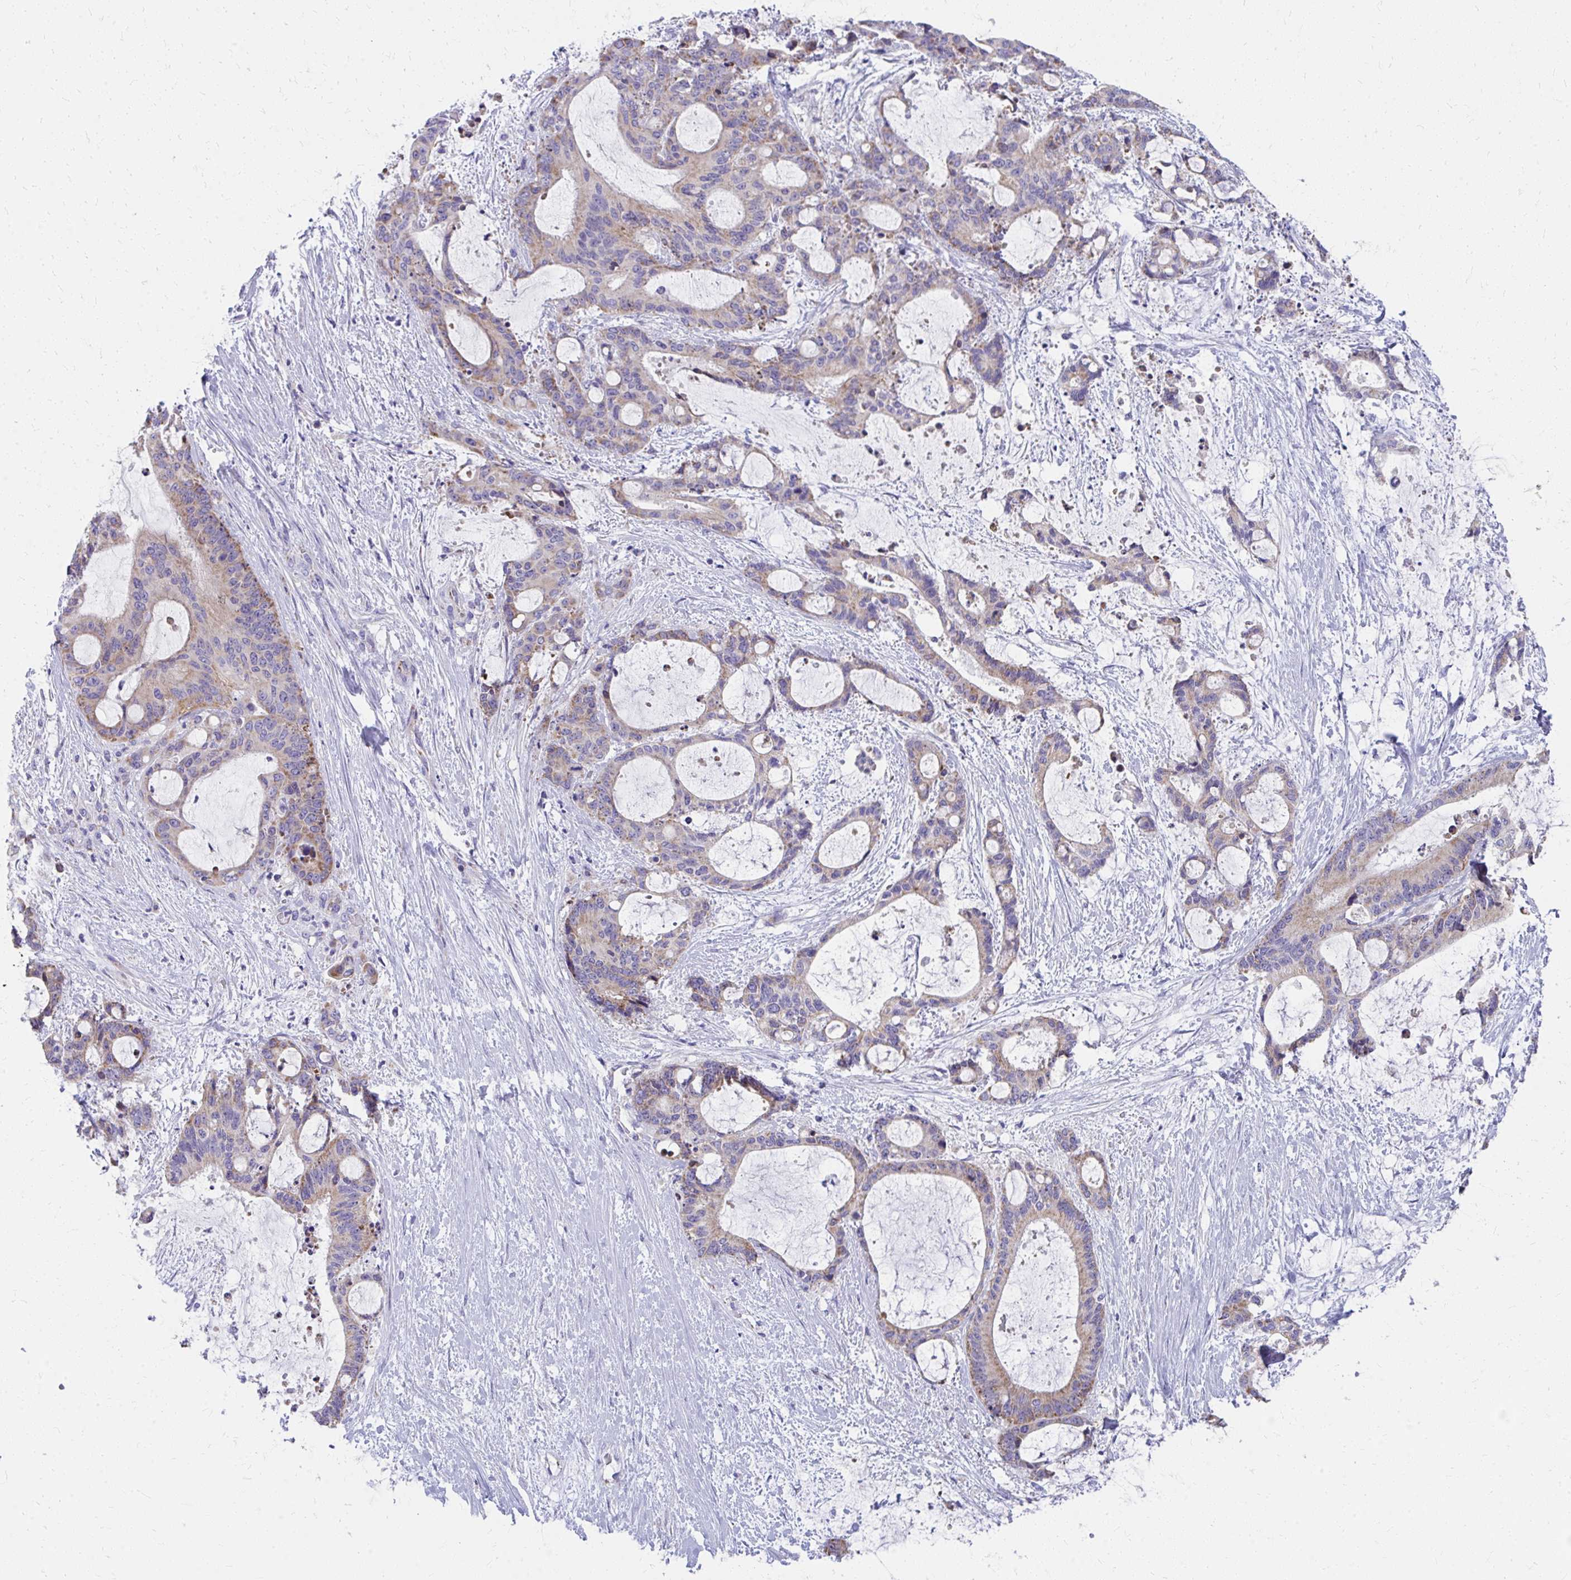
{"staining": {"intensity": "weak", "quantity": "25%-75%", "location": "cytoplasmic/membranous"}, "tissue": "liver cancer", "cell_type": "Tumor cells", "image_type": "cancer", "snomed": [{"axis": "morphology", "description": "Normal tissue, NOS"}, {"axis": "morphology", "description": "Cholangiocarcinoma"}, {"axis": "topography", "description": "Liver"}, {"axis": "topography", "description": "Peripheral nerve tissue"}], "caption": "Immunohistochemistry (DAB (3,3'-diaminobenzidine)) staining of liver cholangiocarcinoma displays weak cytoplasmic/membranous protein expression in about 25%-75% of tumor cells.", "gene": "IL37", "patient": {"sex": "female", "age": 73}}